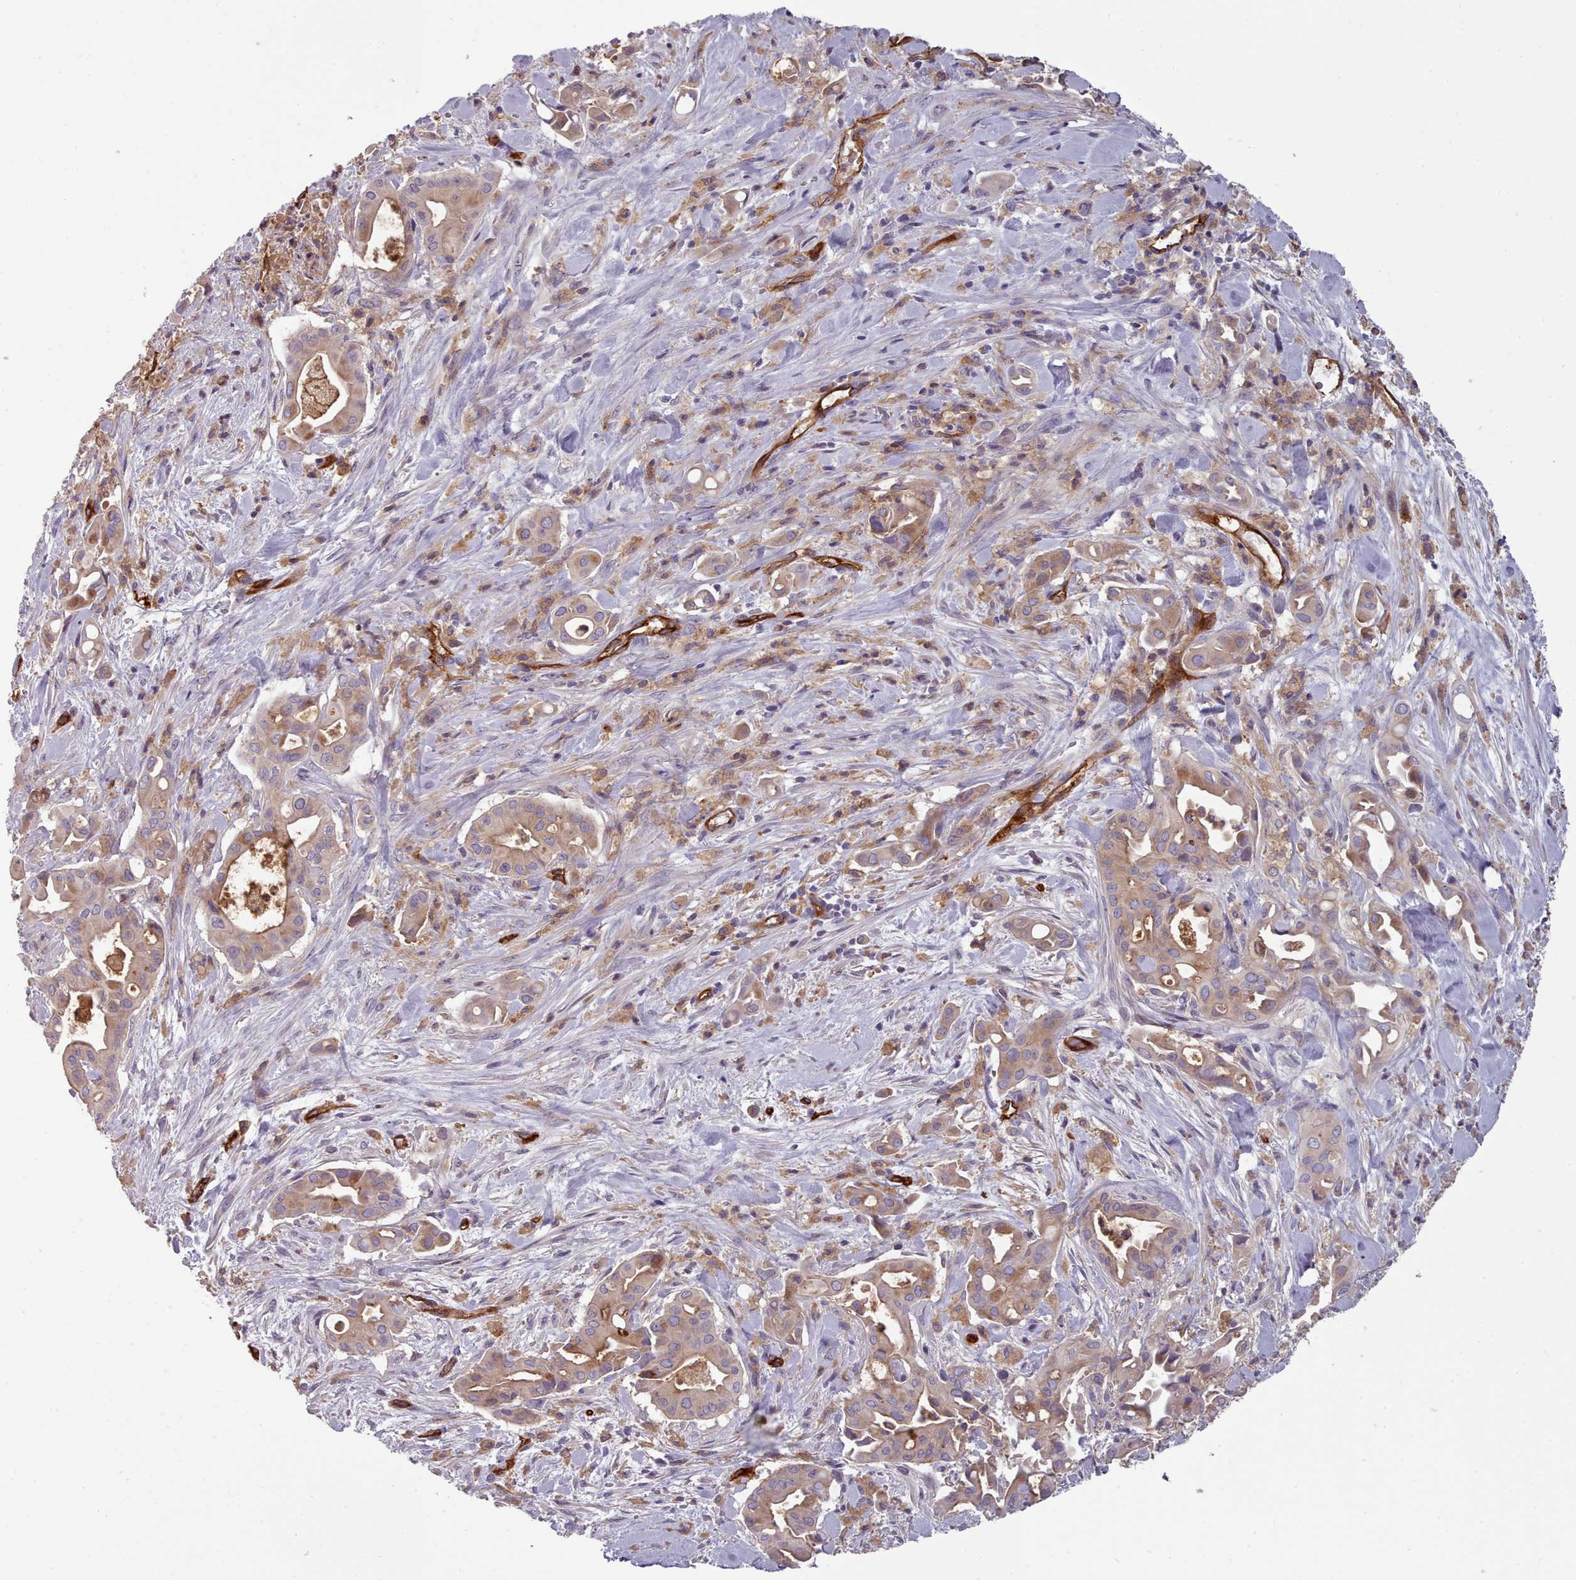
{"staining": {"intensity": "moderate", "quantity": ">75%", "location": "cytoplasmic/membranous"}, "tissue": "liver cancer", "cell_type": "Tumor cells", "image_type": "cancer", "snomed": [{"axis": "morphology", "description": "Cholangiocarcinoma"}, {"axis": "topography", "description": "Liver"}], "caption": "Protein expression analysis of human liver cancer (cholangiocarcinoma) reveals moderate cytoplasmic/membranous staining in about >75% of tumor cells.", "gene": "CD300LF", "patient": {"sex": "female", "age": 68}}